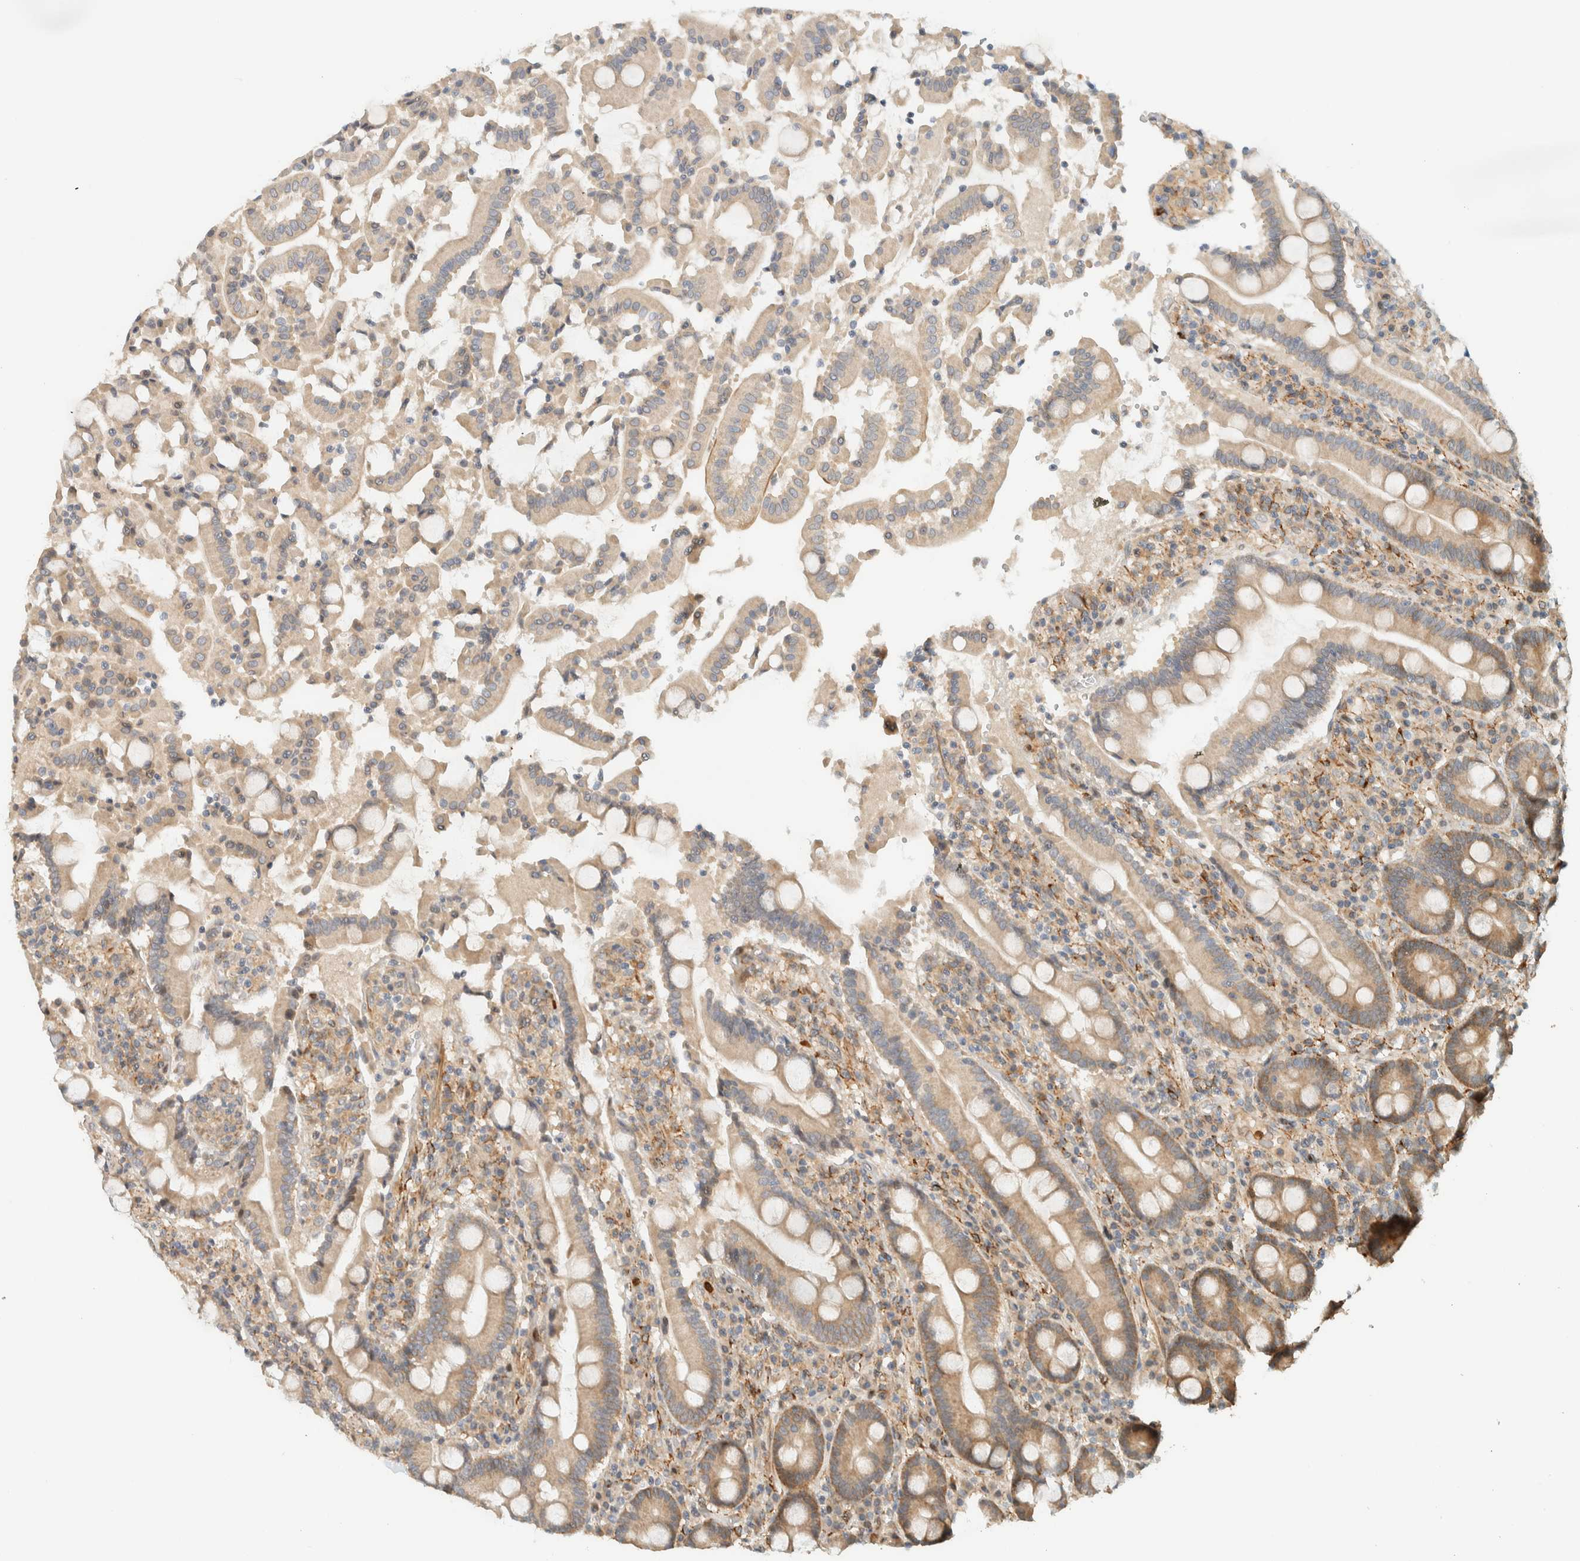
{"staining": {"intensity": "moderate", "quantity": ">75%", "location": "cytoplasmic/membranous"}, "tissue": "duodenum", "cell_type": "Glandular cells", "image_type": "normal", "snomed": [{"axis": "morphology", "description": "Normal tissue, NOS"}, {"axis": "topography", "description": "Small intestine, NOS"}], "caption": "Immunohistochemistry of normal duodenum displays medium levels of moderate cytoplasmic/membranous expression in about >75% of glandular cells. The protein is stained brown, and the nuclei are stained in blue (DAB (3,3'-diaminobenzidine) IHC with brightfield microscopy, high magnification).", "gene": "CCDC171", "patient": {"sex": "female", "age": 71}}